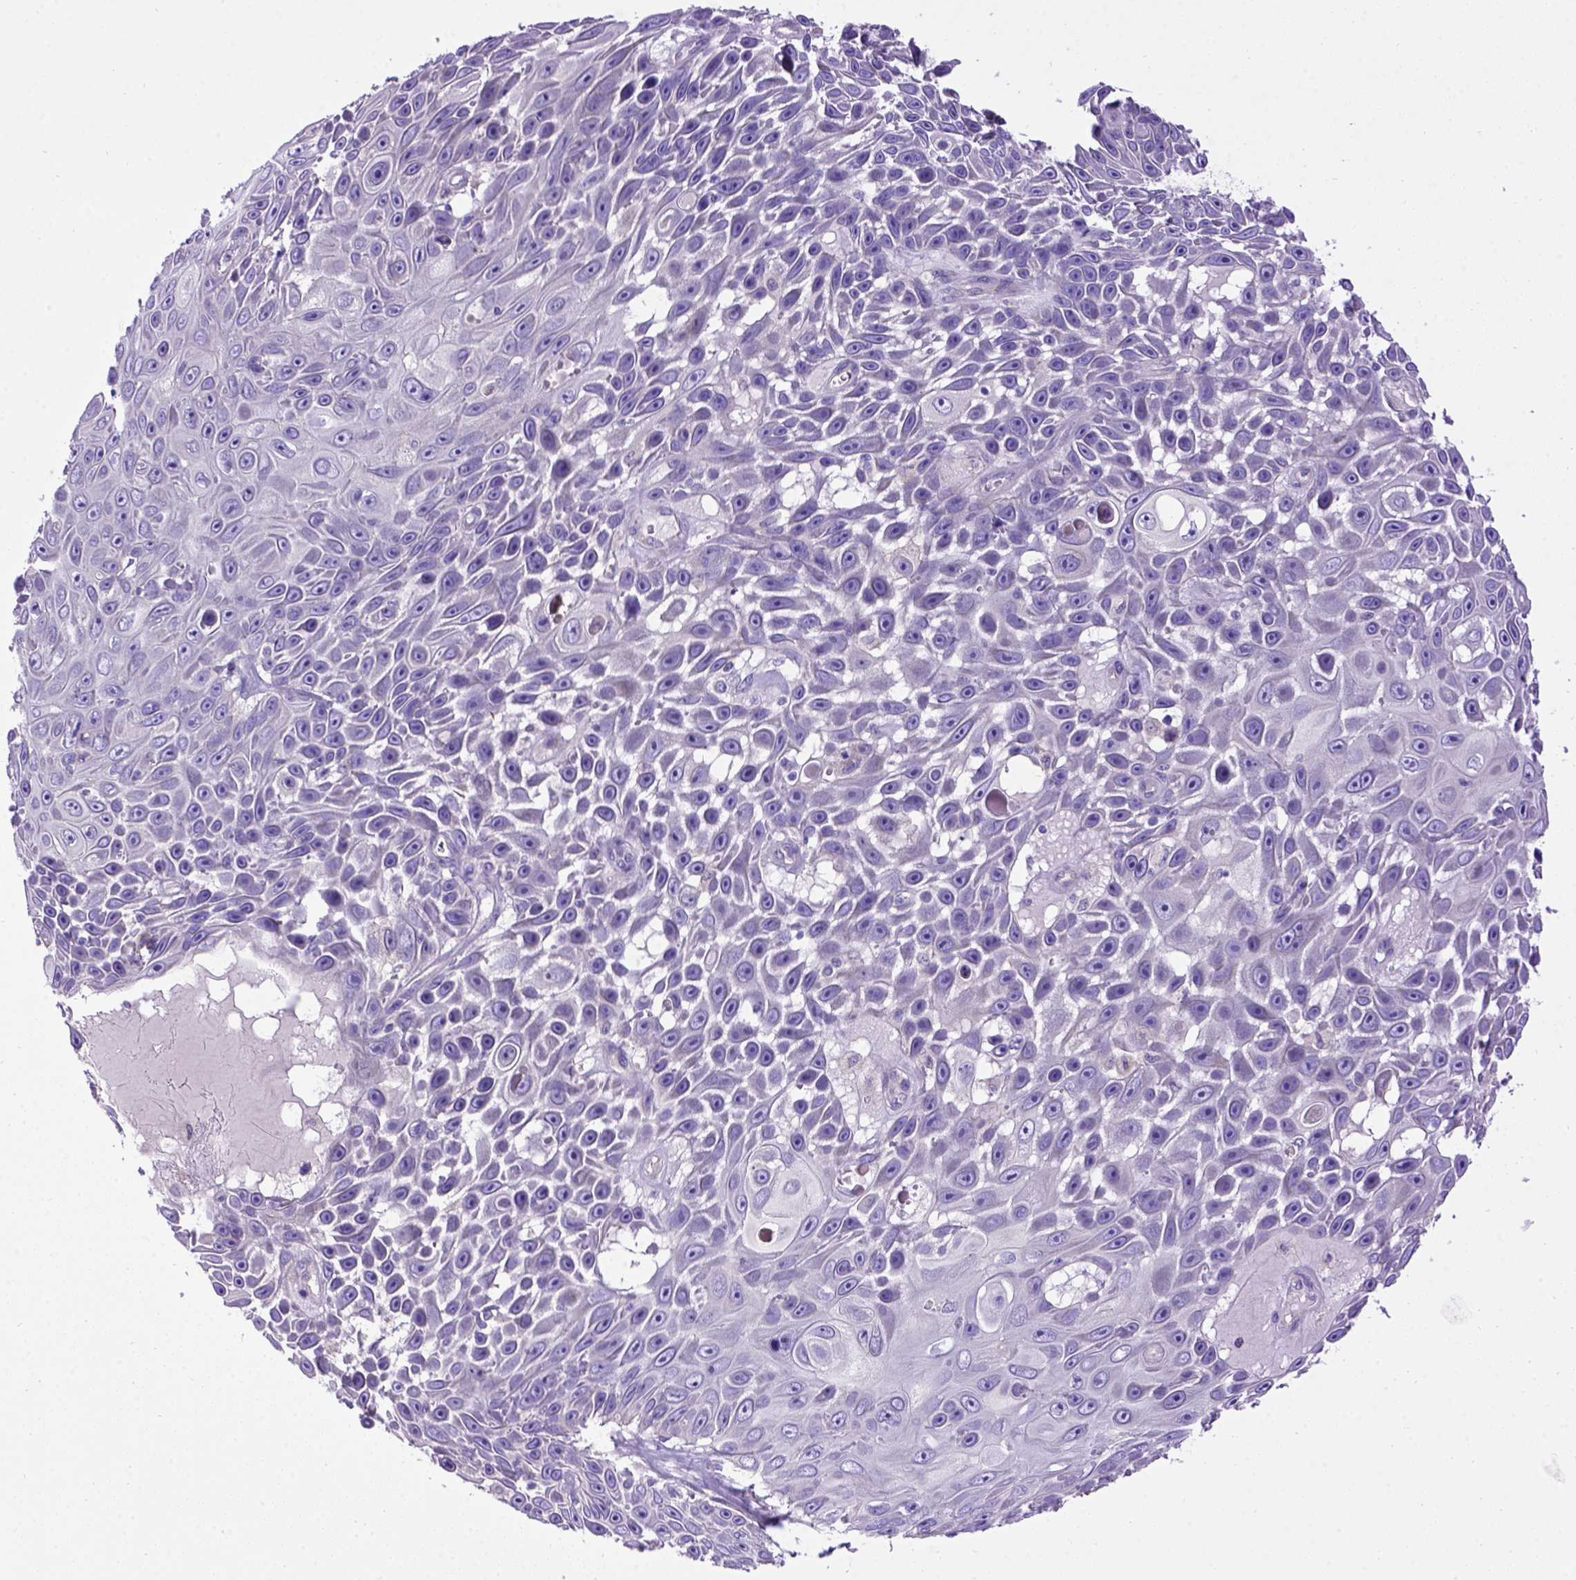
{"staining": {"intensity": "negative", "quantity": "none", "location": "none"}, "tissue": "skin cancer", "cell_type": "Tumor cells", "image_type": "cancer", "snomed": [{"axis": "morphology", "description": "Squamous cell carcinoma, NOS"}, {"axis": "topography", "description": "Skin"}], "caption": "Skin cancer was stained to show a protein in brown. There is no significant expression in tumor cells. (DAB immunohistochemistry with hematoxylin counter stain).", "gene": "ADAM12", "patient": {"sex": "male", "age": 82}}